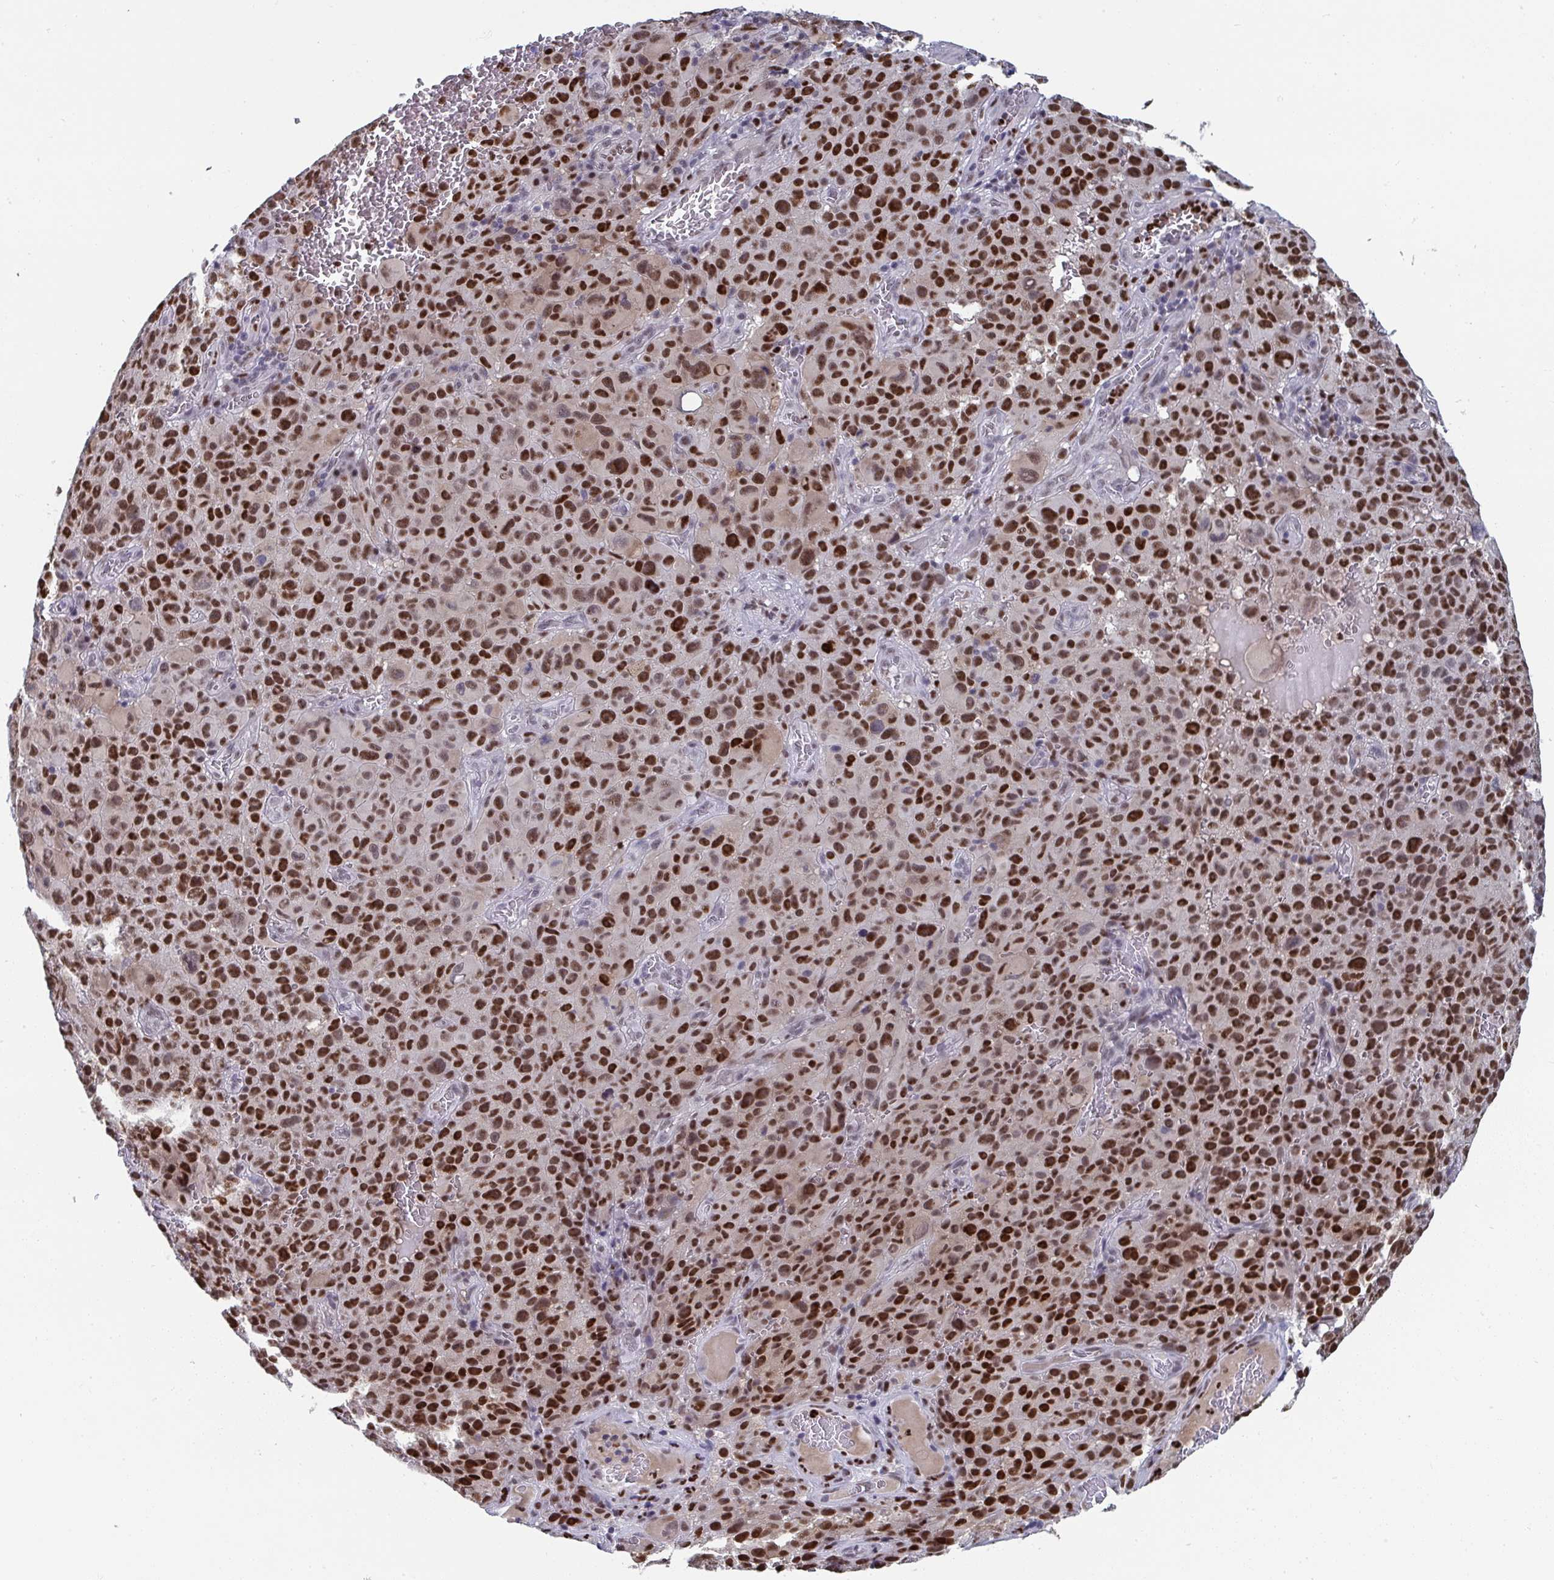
{"staining": {"intensity": "strong", "quantity": ">75%", "location": "nuclear"}, "tissue": "melanoma", "cell_type": "Tumor cells", "image_type": "cancer", "snomed": [{"axis": "morphology", "description": "Malignant melanoma, NOS"}, {"axis": "topography", "description": "Skin"}], "caption": "This is a micrograph of immunohistochemistry staining of melanoma, which shows strong expression in the nuclear of tumor cells.", "gene": "JDP2", "patient": {"sex": "female", "age": 82}}